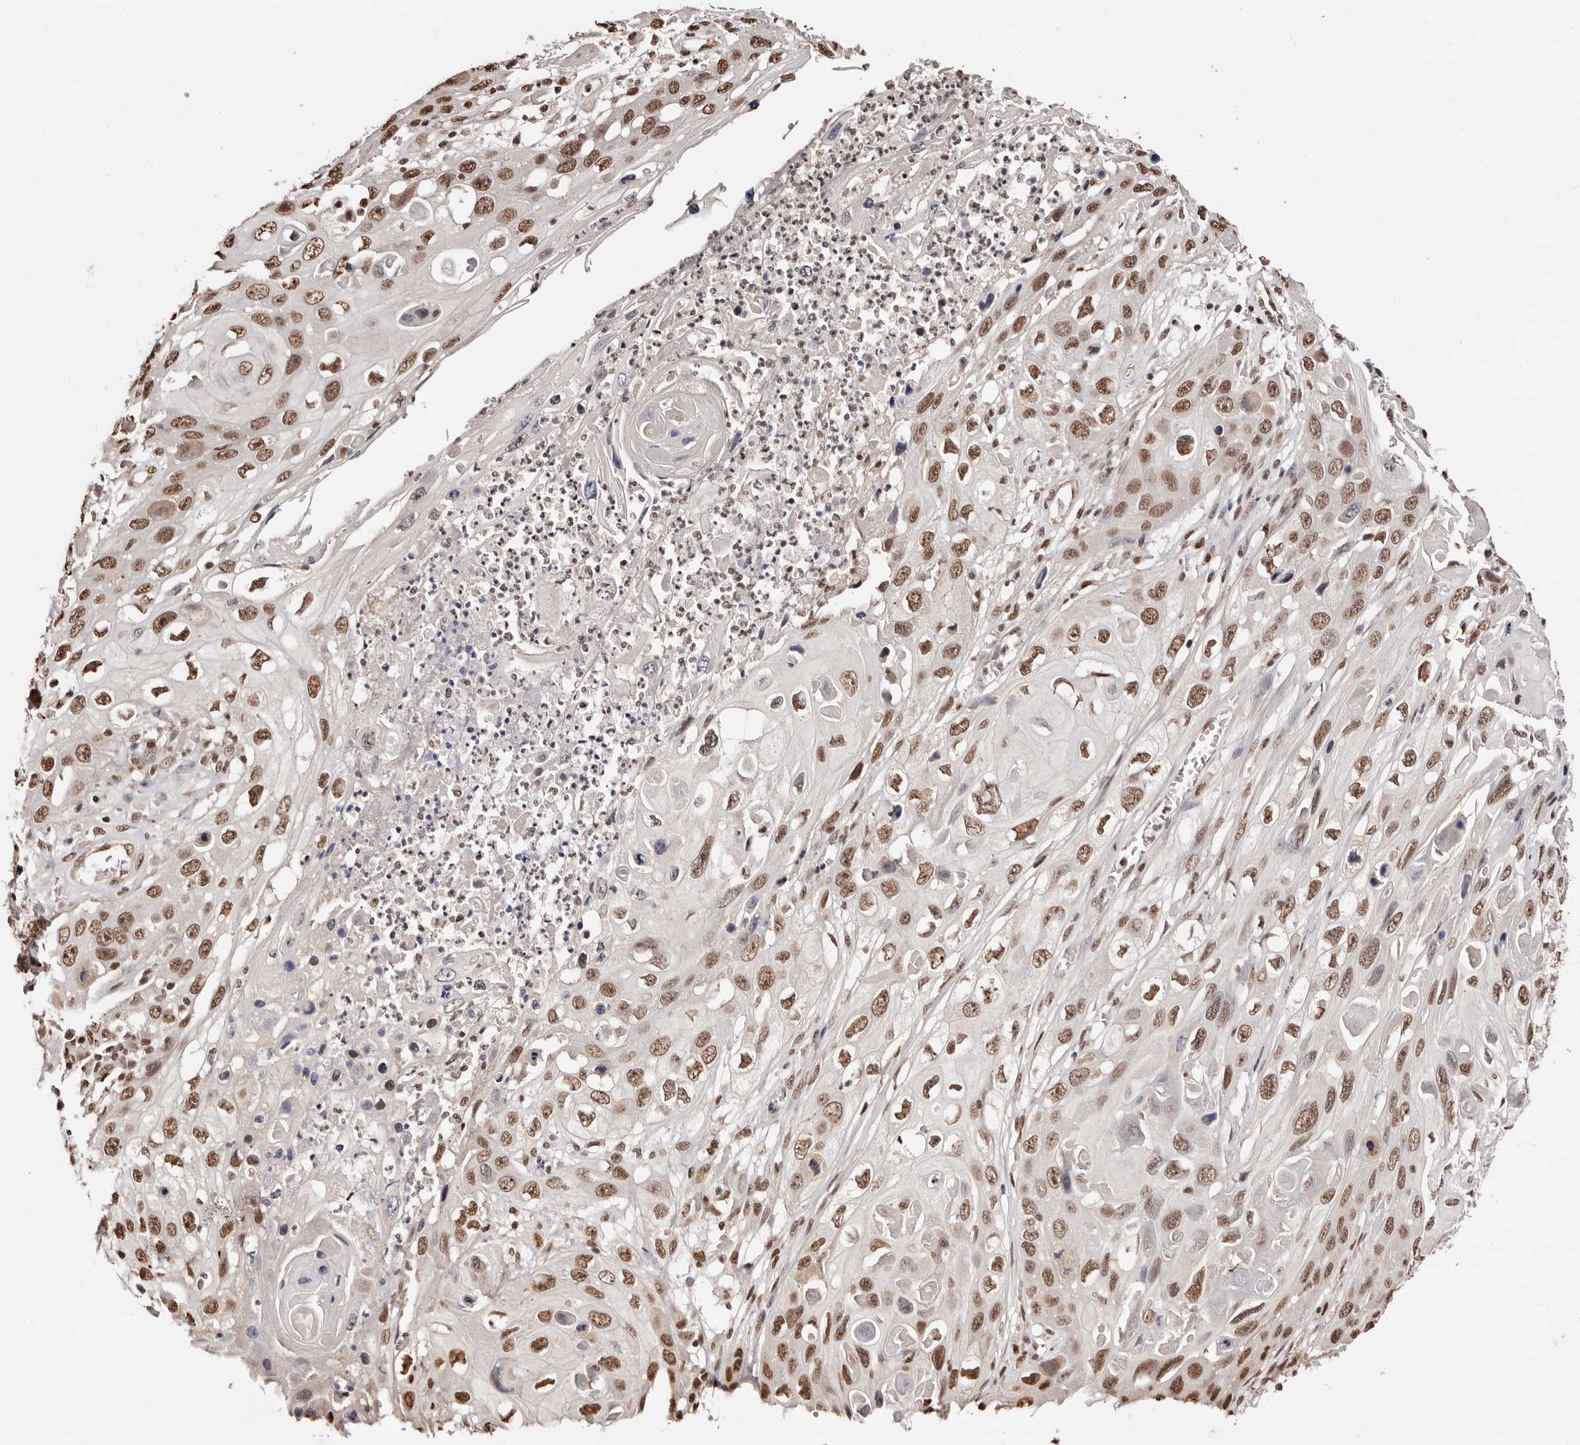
{"staining": {"intensity": "moderate", "quantity": ">75%", "location": "nuclear"}, "tissue": "skin cancer", "cell_type": "Tumor cells", "image_type": "cancer", "snomed": [{"axis": "morphology", "description": "Squamous cell carcinoma, NOS"}, {"axis": "topography", "description": "Skin"}], "caption": "Immunohistochemistry of human skin cancer shows medium levels of moderate nuclear positivity in about >75% of tumor cells.", "gene": "BICRAL", "patient": {"sex": "male", "age": 55}}